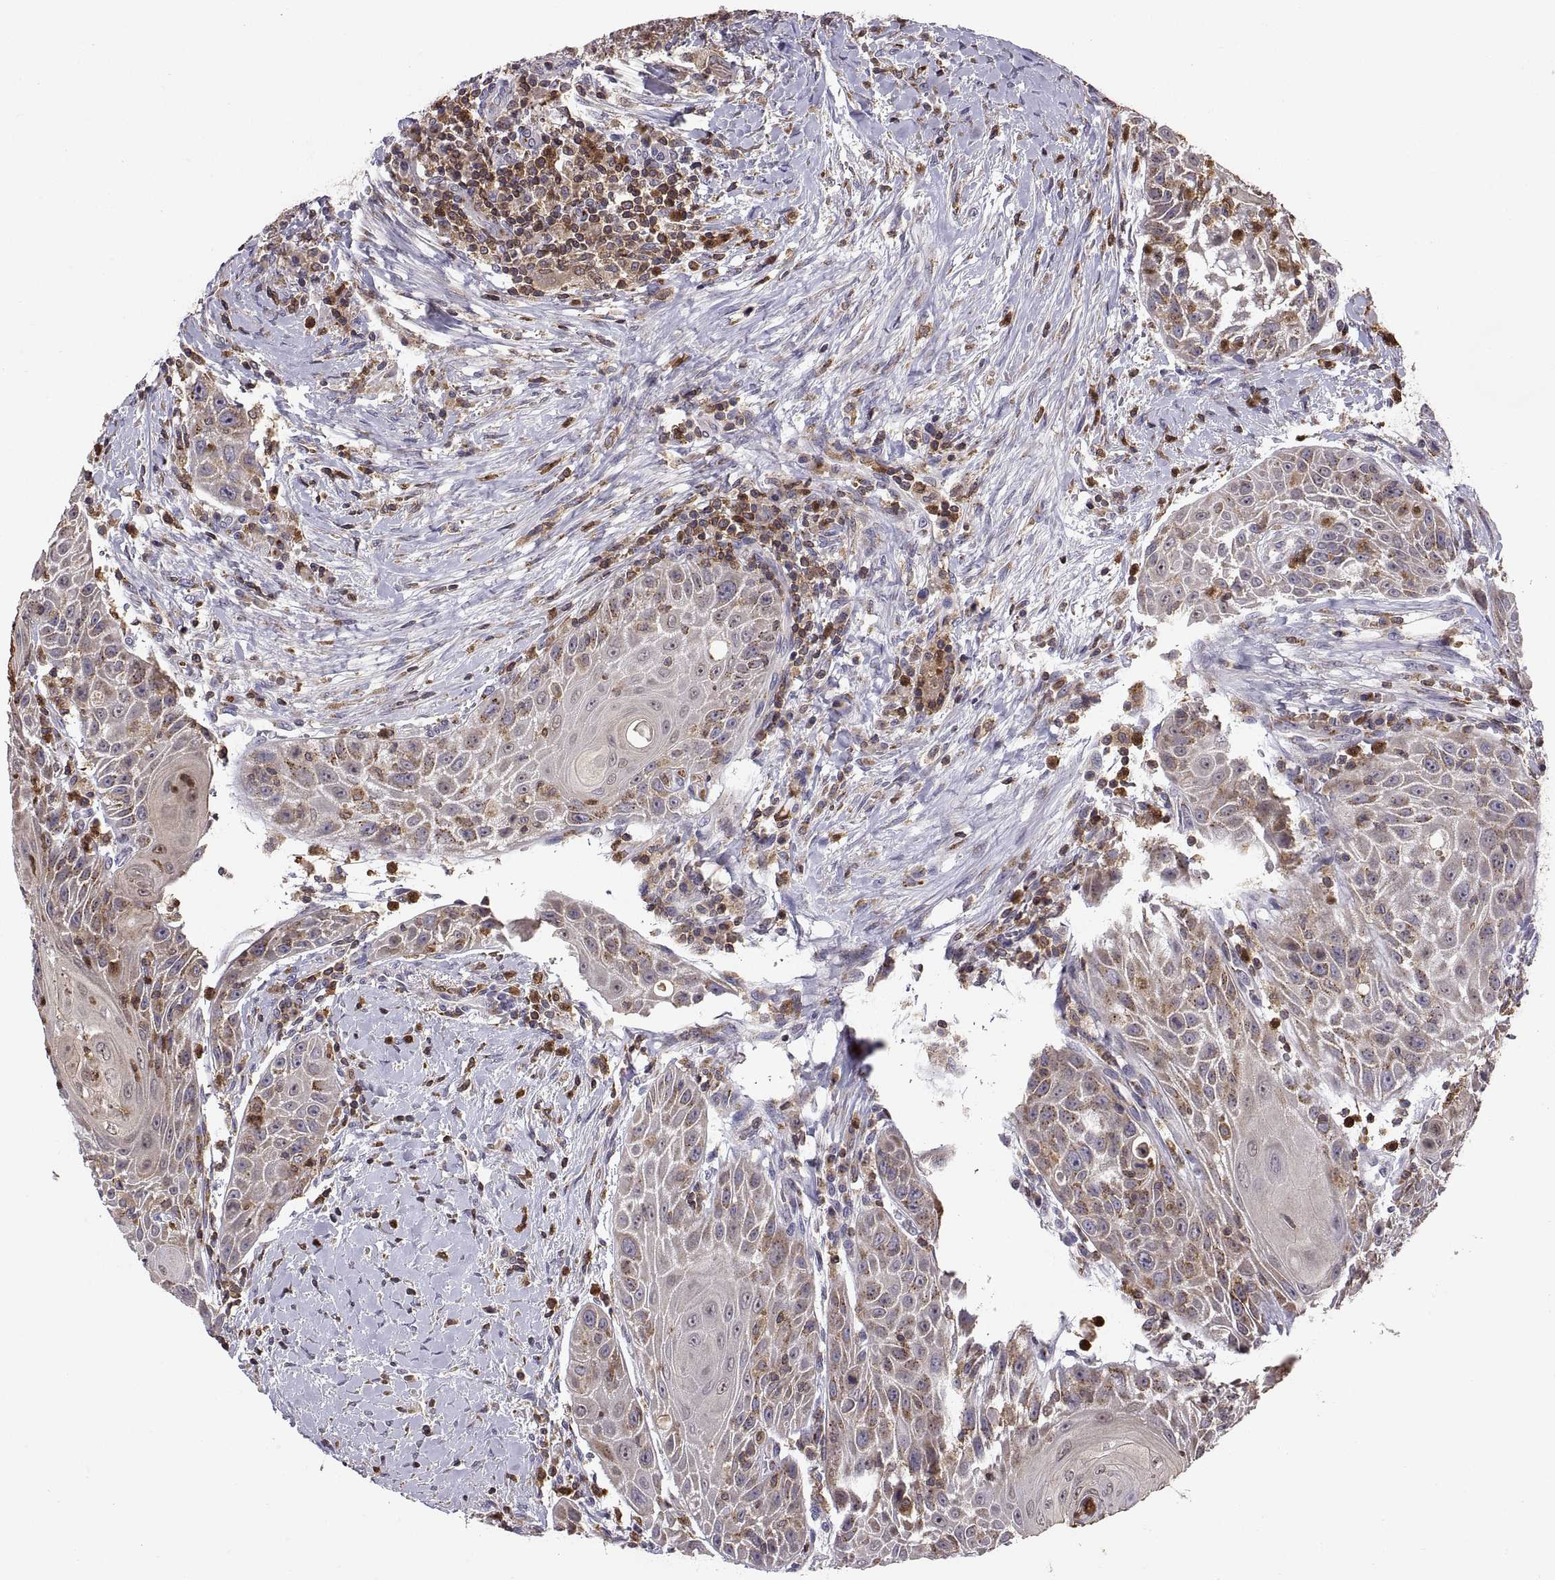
{"staining": {"intensity": "moderate", "quantity": ">75%", "location": "cytoplasmic/membranous"}, "tissue": "head and neck cancer", "cell_type": "Tumor cells", "image_type": "cancer", "snomed": [{"axis": "morphology", "description": "Squamous cell carcinoma, NOS"}, {"axis": "topography", "description": "Head-Neck"}], "caption": "Immunohistochemistry photomicrograph of squamous cell carcinoma (head and neck) stained for a protein (brown), which reveals medium levels of moderate cytoplasmic/membranous staining in approximately >75% of tumor cells.", "gene": "ACAP1", "patient": {"sex": "male", "age": 69}}